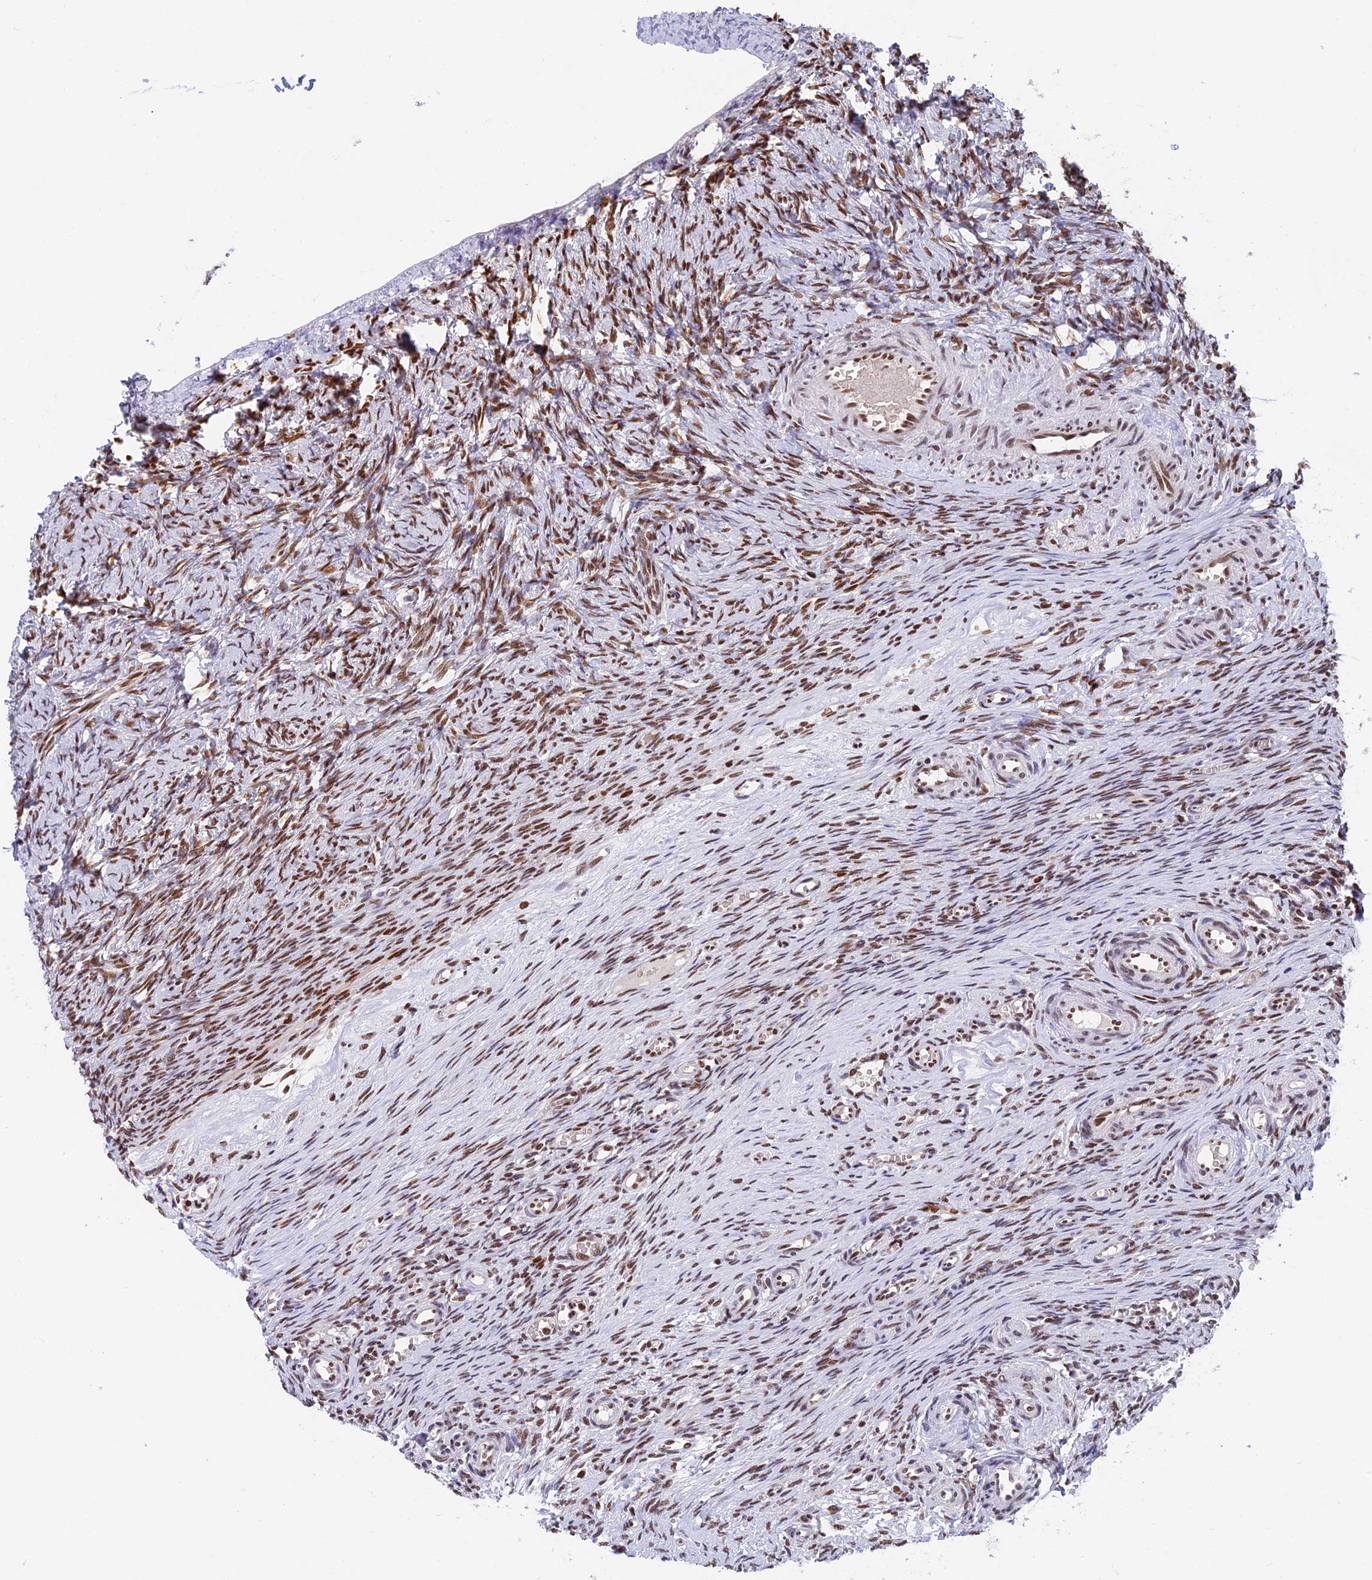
{"staining": {"intensity": "negative", "quantity": "none", "location": "none"}, "tissue": "ovary", "cell_type": "Follicle cells", "image_type": "normal", "snomed": [{"axis": "morphology", "description": "Adenocarcinoma, NOS"}, {"axis": "topography", "description": "Endometrium"}], "caption": "Follicle cells are negative for protein expression in normal human ovary. (Brightfield microscopy of DAB (3,3'-diaminobenzidine) immunohistochemistry at high magnification).", "gene": "EEF1AKMT3", "patient": {"sex": "female", "age": 32}}